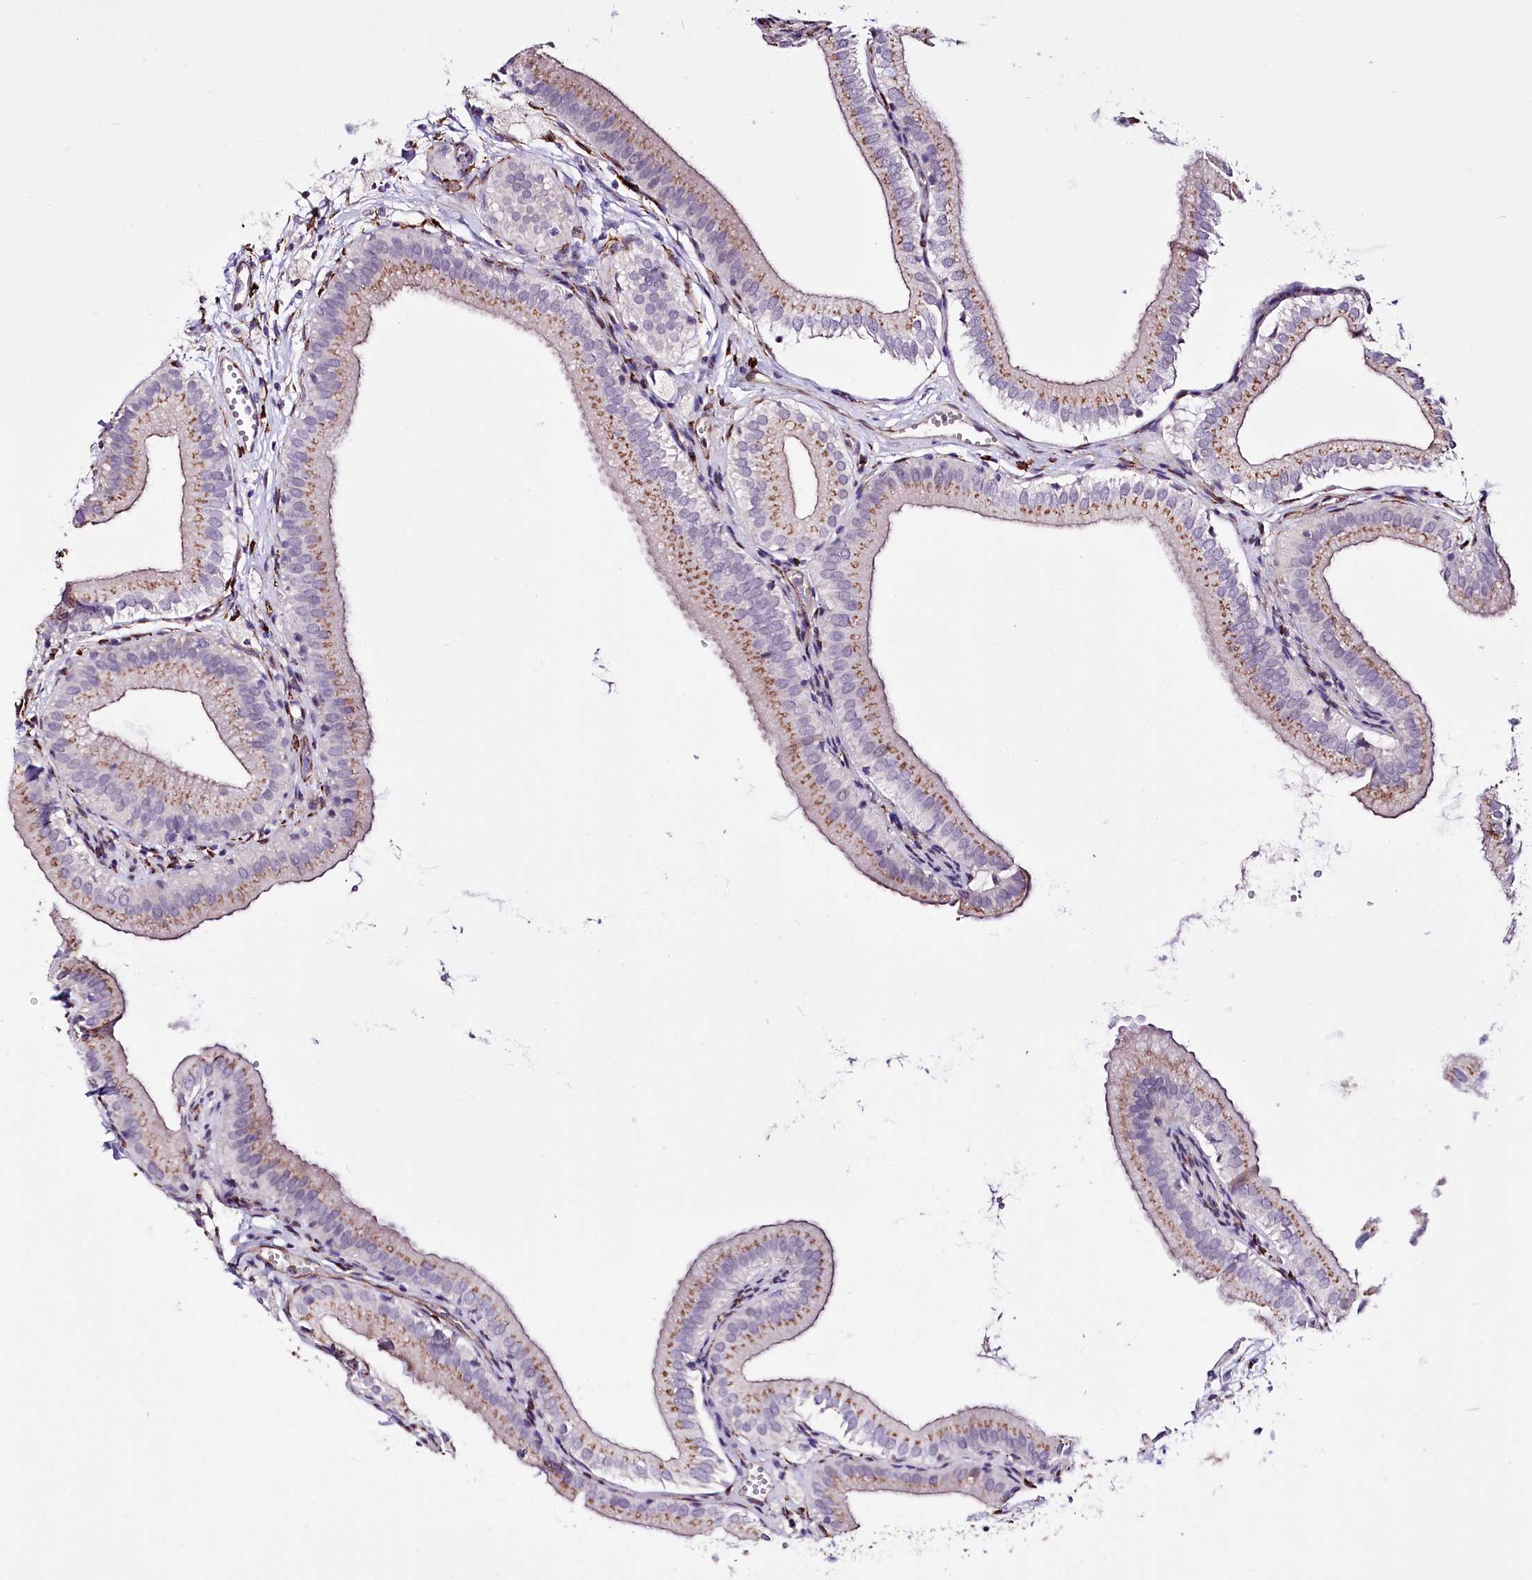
{"staining": {"intensity": "moderate", "quantity": ">75%", "location": "cytoplasmic/membranous"}, "tissue": "gallbladder", "cell_type": "Glandular cells", "image_type": "normal", "snomed": [{"axis": "morphology", "description": "Normal tissue, NOS"}, {"axis": "topography", "description": "Gallbladder"}], "caption": "The photomicrograph exhibits a brown stain indicating the presence of a protein in the cytoplasmic/membranous of glandular cells in gallbladder.", "gene": "WWC1", "patient": {"sex": "male", "age": 55}}